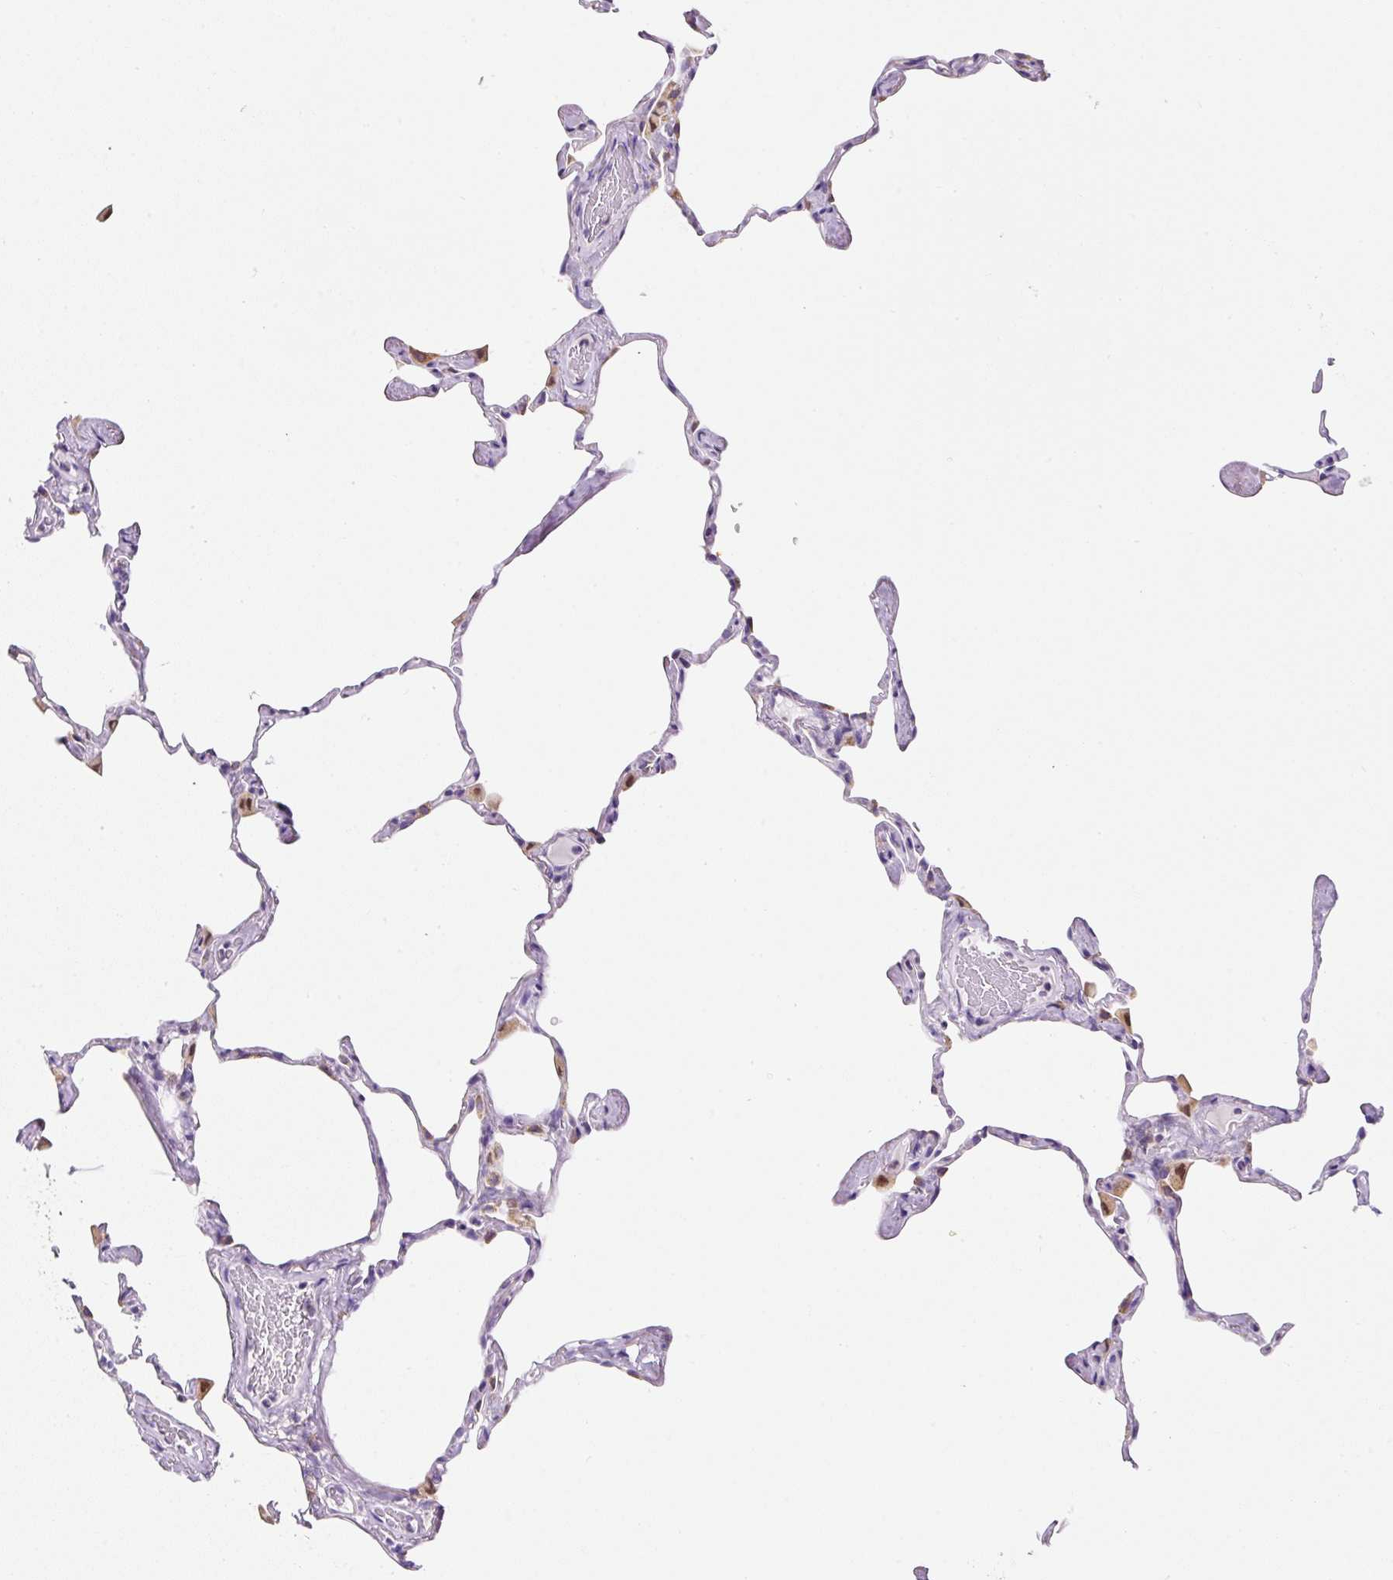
{"staining": {"intensity": "moderate", "quantity": "<25%", "location": "cytoplasmic/membranous"}, "tissue": "lung", "cell_type": "Alveolar cells", "image_type": "normal", "snomed": [{"axis": "morphology", "description": "Normal tissue, NOS"}, {"axis": "topography", "description": "Lung"}], "caption": "IHC of normal lung demonstrates low levels of moderate cytoplasmic/membranous expression in approximately <25% of alveolar cells.", "gene": "DDOST", "patient": {"sex": "male", "age": 65}}